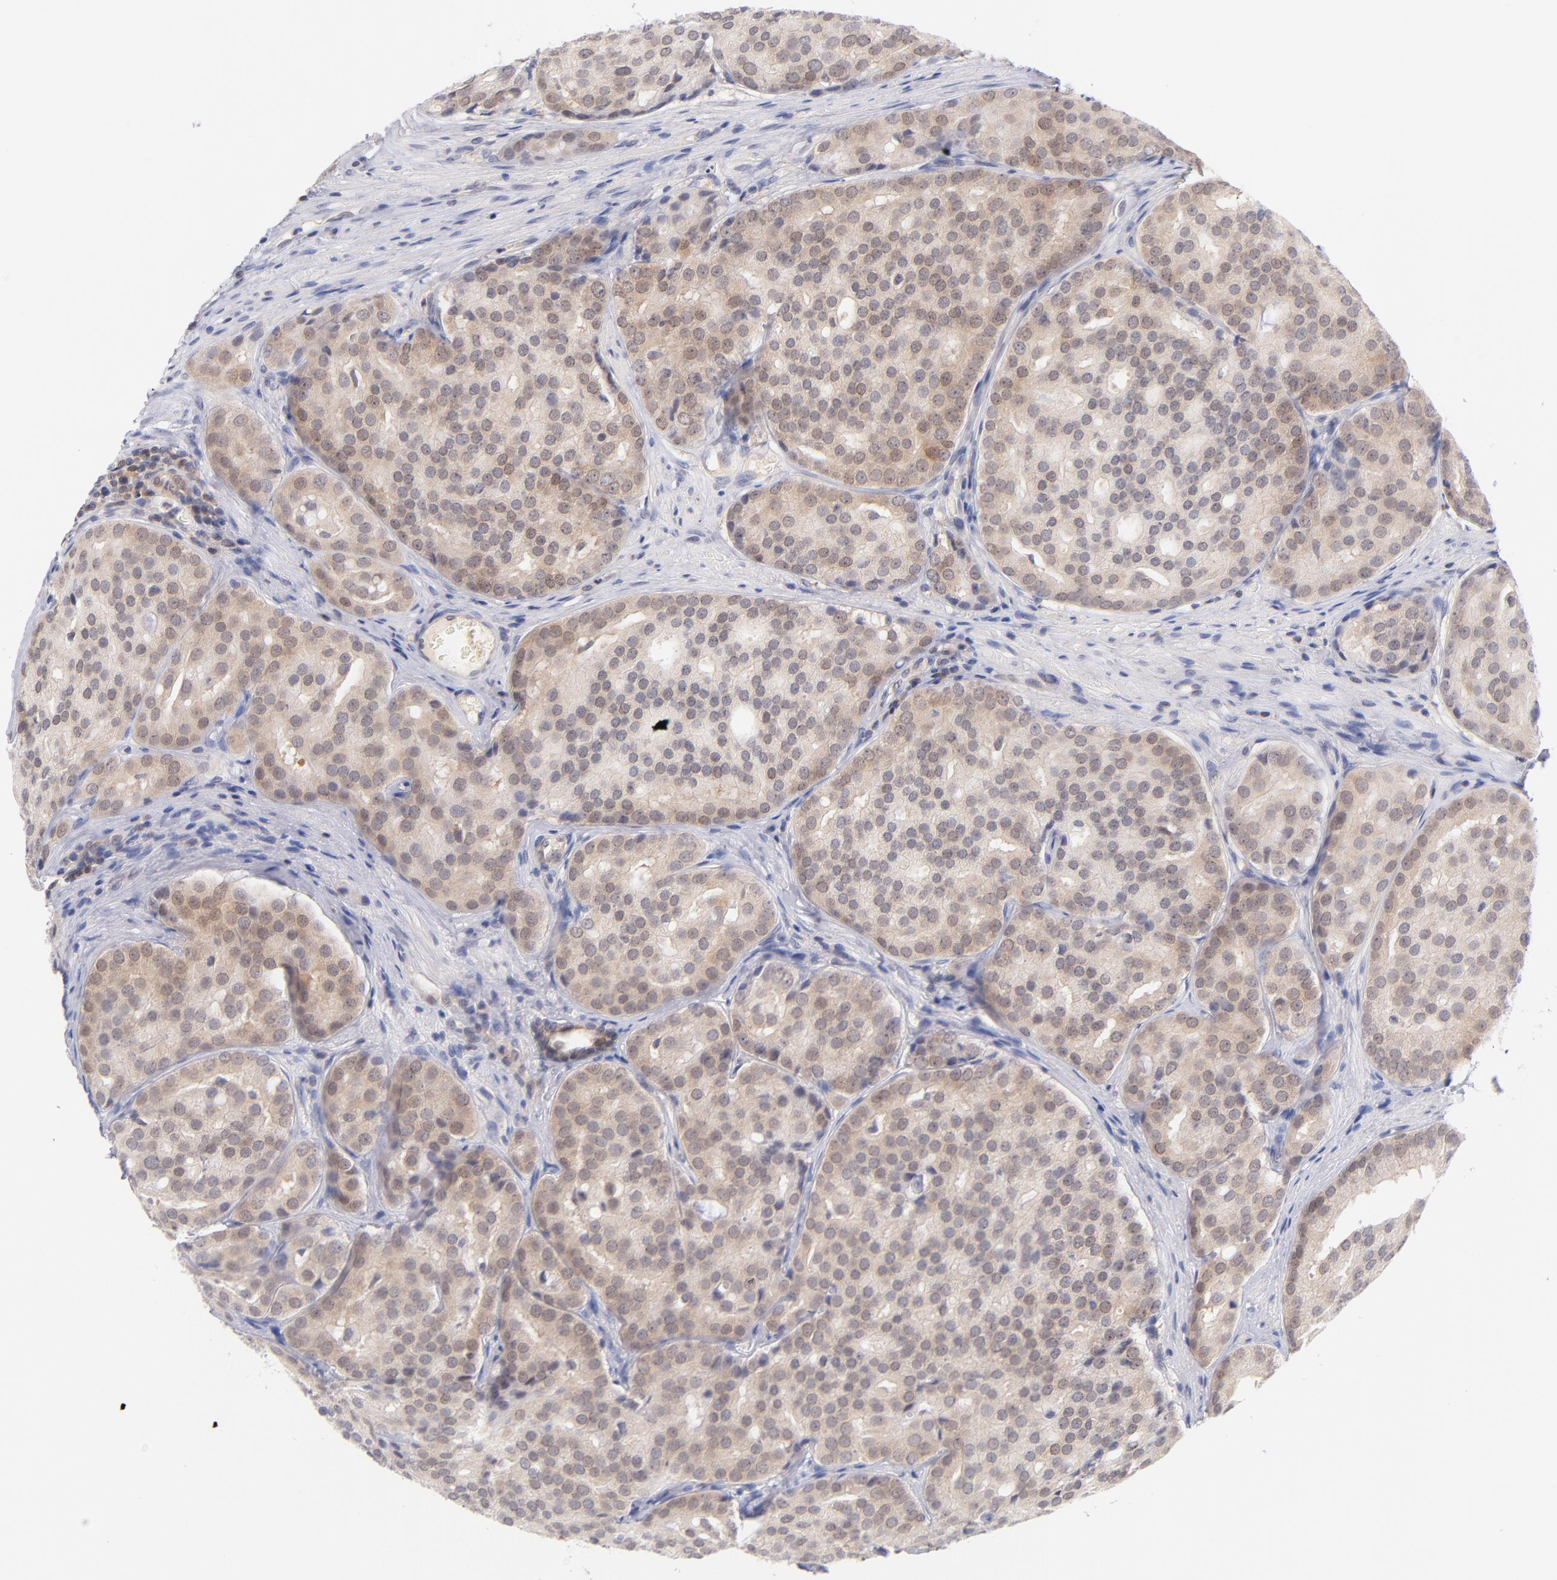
{"staining": {"intensity": "weak", "quantity": ">75%", "location": "cytoplasmic/membranous"}, "tissue": "prostate cancer", "cell_type": "Tumor cells", "image_type": "cancer", "snomed": [{"axis": "morphology", "description": "Adenocarcinoma, High grade"}, {"axis": "topography", "description": "Prostate"}], "caption": "Brown immunohistochemical staining in human prostate high-grade adenocarcinoma exhibits weak cytoplasmic/membranous expression in about >75% of tumor cells. (IHC, brightfield microscopy, high magnification).", "gene": "CASP6", "patient": {"sex": "male", "age": 64}}